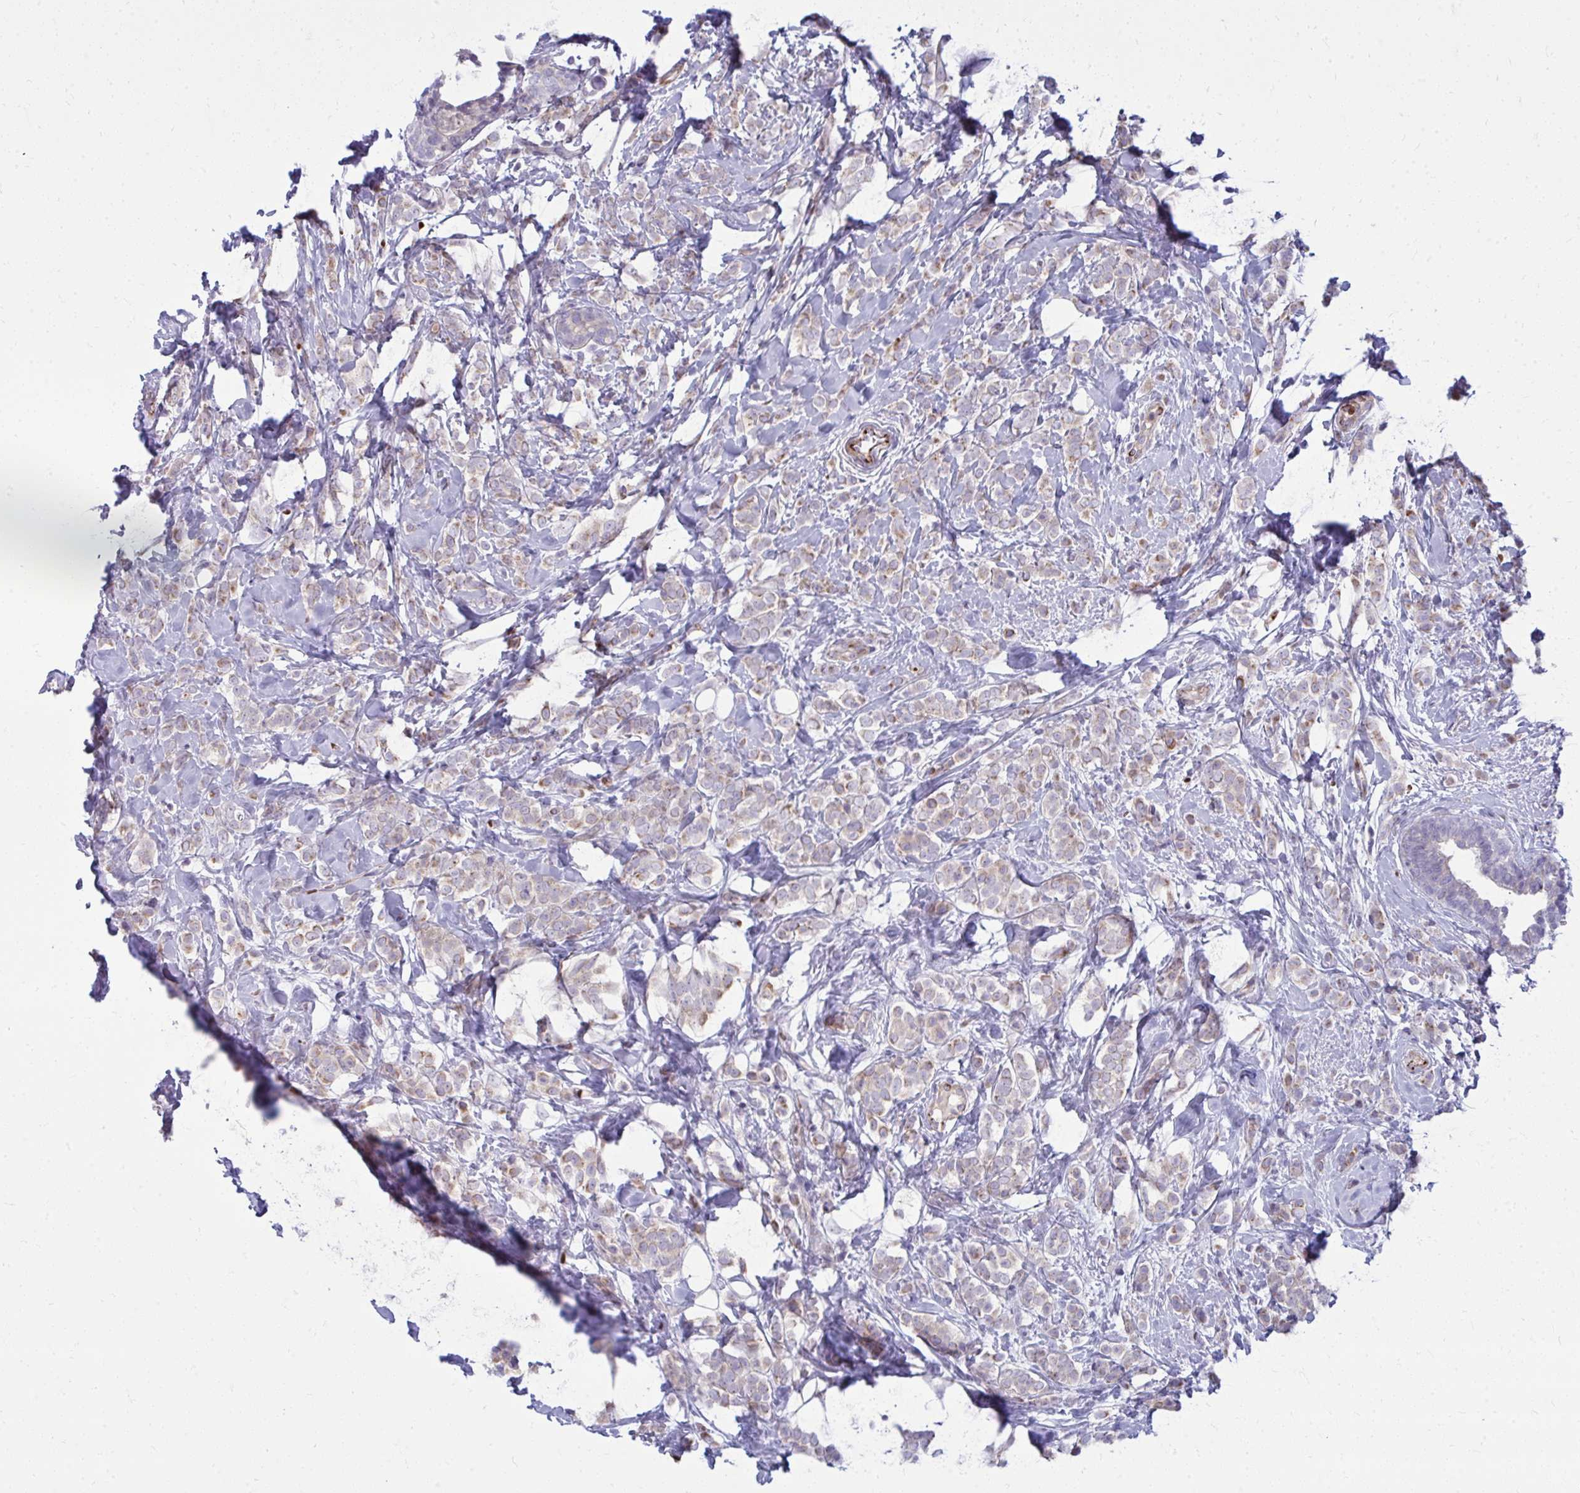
{"staining": {"intensity": "weak", "quantity": ">75%", "location": "cytoplasmic/membranous"}, "tissue": "breast cancer", "cell_type": "Tumor cells", "image_type": "cancer", "snomed": [{"axis": "morphology", "description": "Lobular carcinoma"}, {"axis": "topography", "description": "Breast"}], "caption": "The photomicrograph displays a brown stain indicating the presence of a protein in the cytoplasmic/membranous of tumor cells in breast cancer. (DAB = brown stain, brightfield microscopy at high magnification).", "gene": "SLC14A1", "patient": {"sex": "female", "age": 49}}